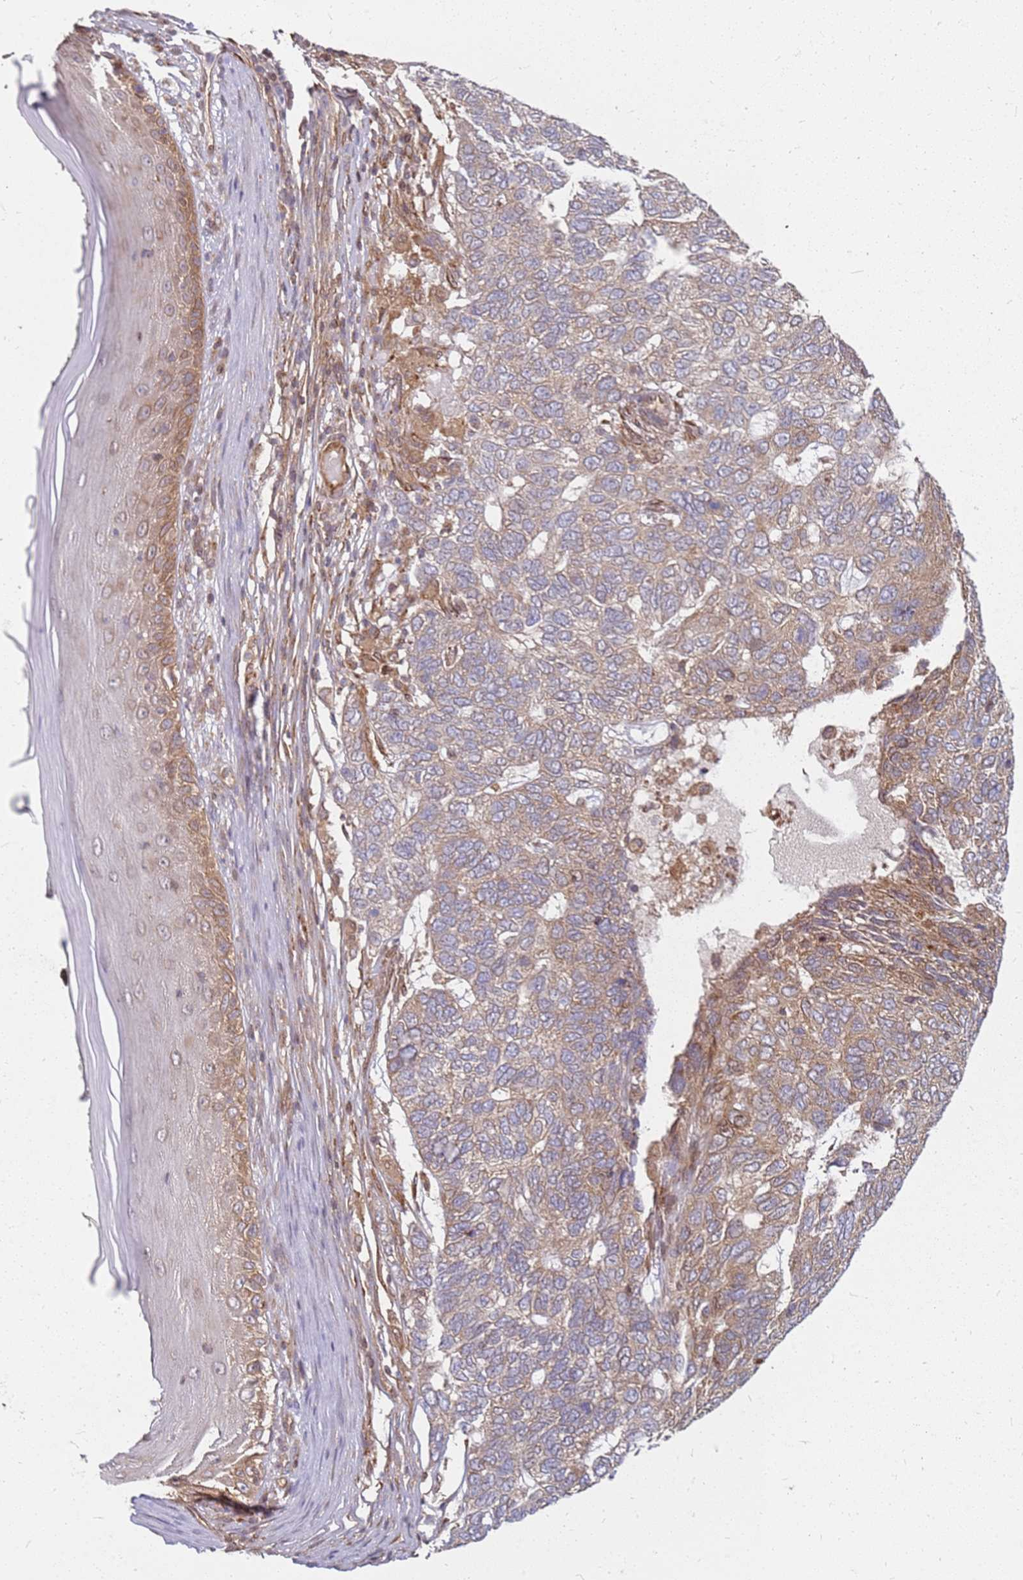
{"staining": {"intensity": "moderate", "quantity": "25%-75%", "location": "cytoplasmic/membranous"}, "tissue": "skin cancer", "cell_type": "Tumor cells", "image_type": "cancer", "snomed": [{"axis": "morphology", "description": "Basal cell carcinoma"}, {"axis": "topography", "description": "Skin"}], "caption": "Protein expression by immunohistochemistry (IHC) shows moderate cytoplasmic/membranous expression in about 25%-75% of tumor cells in skin cancer (basal cell carcinoma).", "gene": "NUDT14", "patient": {"sex": "female", "age": 65}}